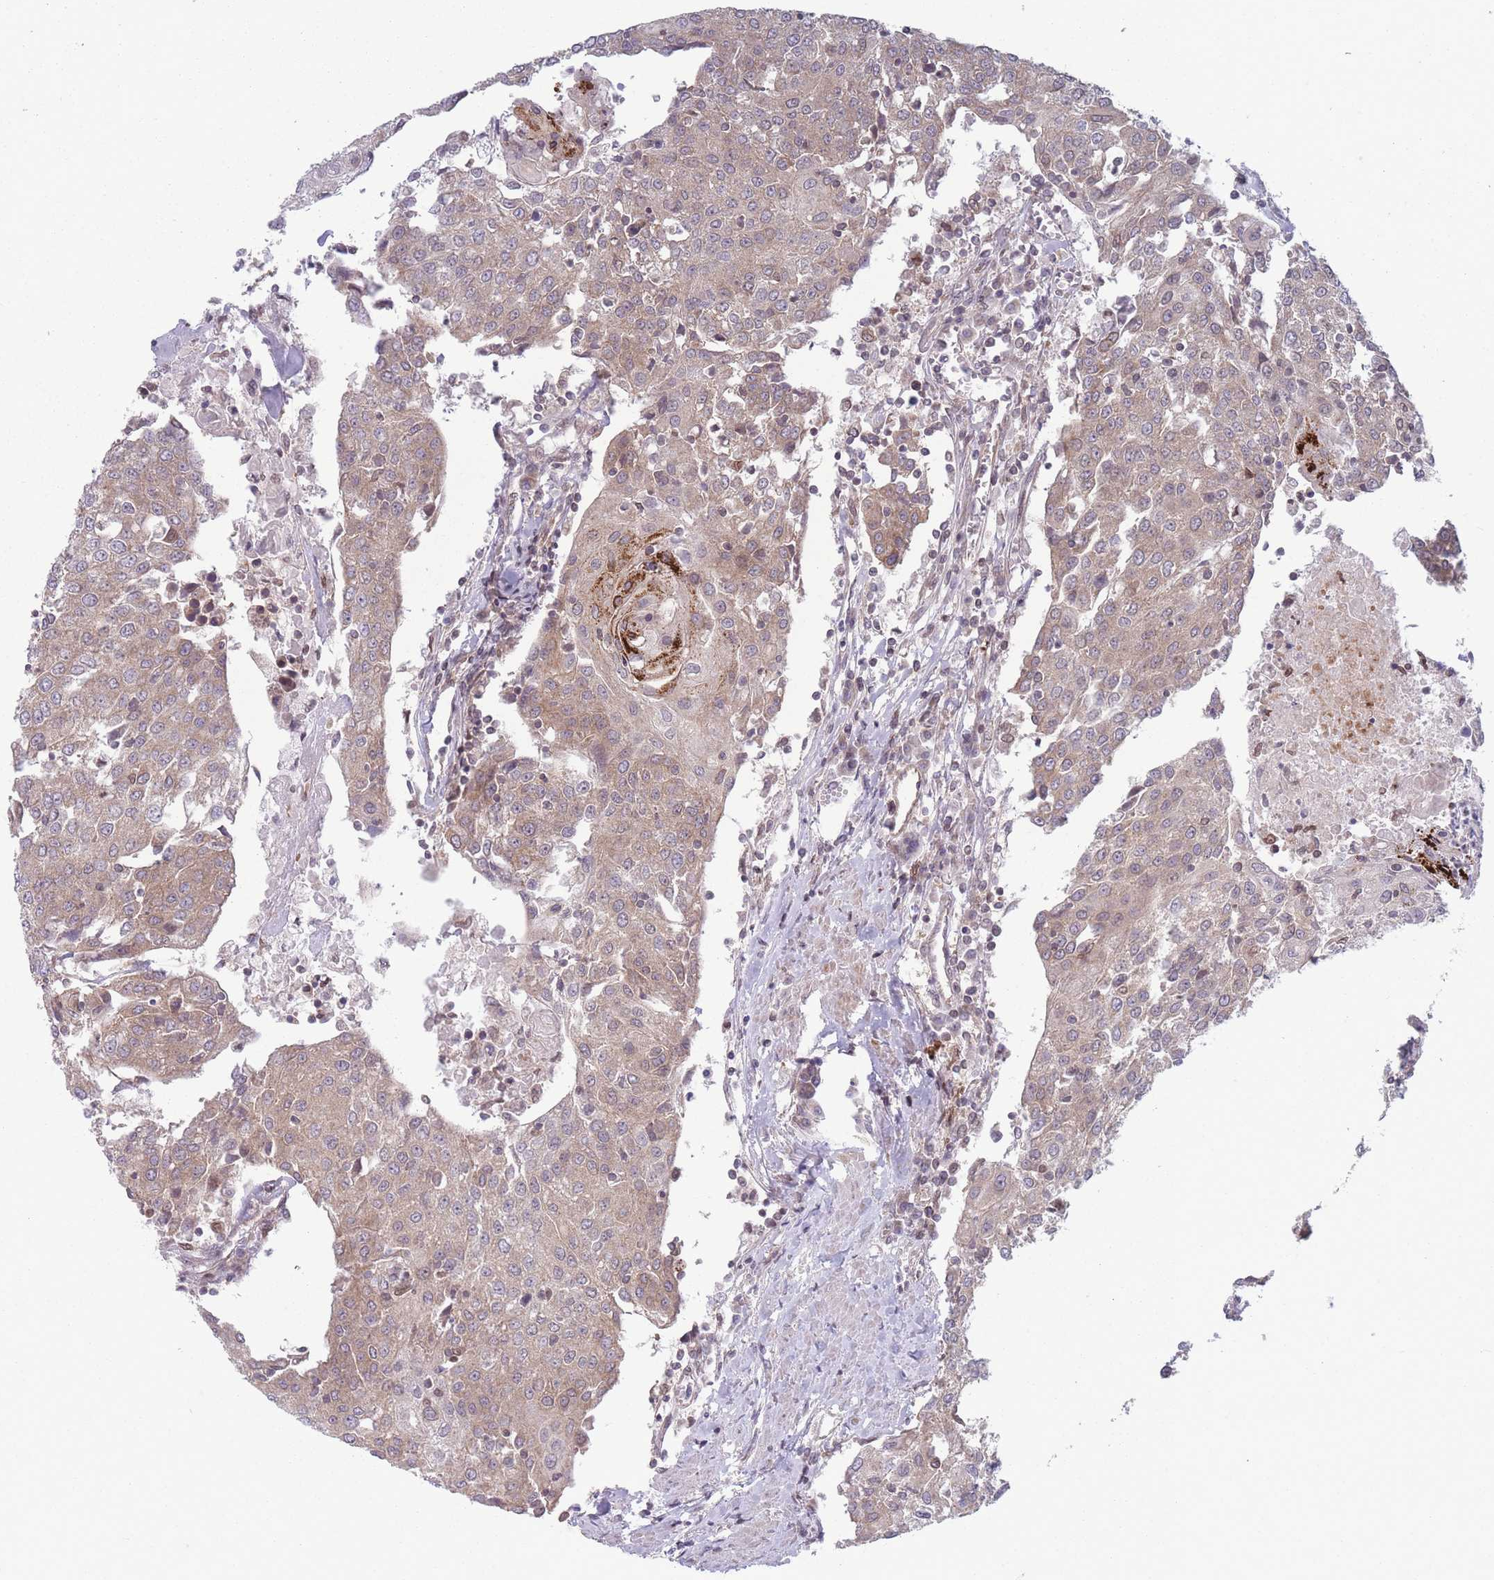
{"staining": {"intensity": "weak", "quantity": ">75%", "location": "cytoplasmic/membranous"}, "tissue": "urothelial cancer", "cell_type": "Tumor cells", "image_type": "cancer", "snomed": [{"axis": "morphology", "description": "Urothelial carcinoma, High grade"}, {"axis": "topography", "description": "Urinary bladder"}], "caption": "Immunohistochemical staining of urothelial carcinoma (high-grade) exhibits weak cytoplasmic/membranous protein positivity in approximately >75% of tumor cells.", "gene": "VRK2", "patient": {"sex": "female", "age": 85}}